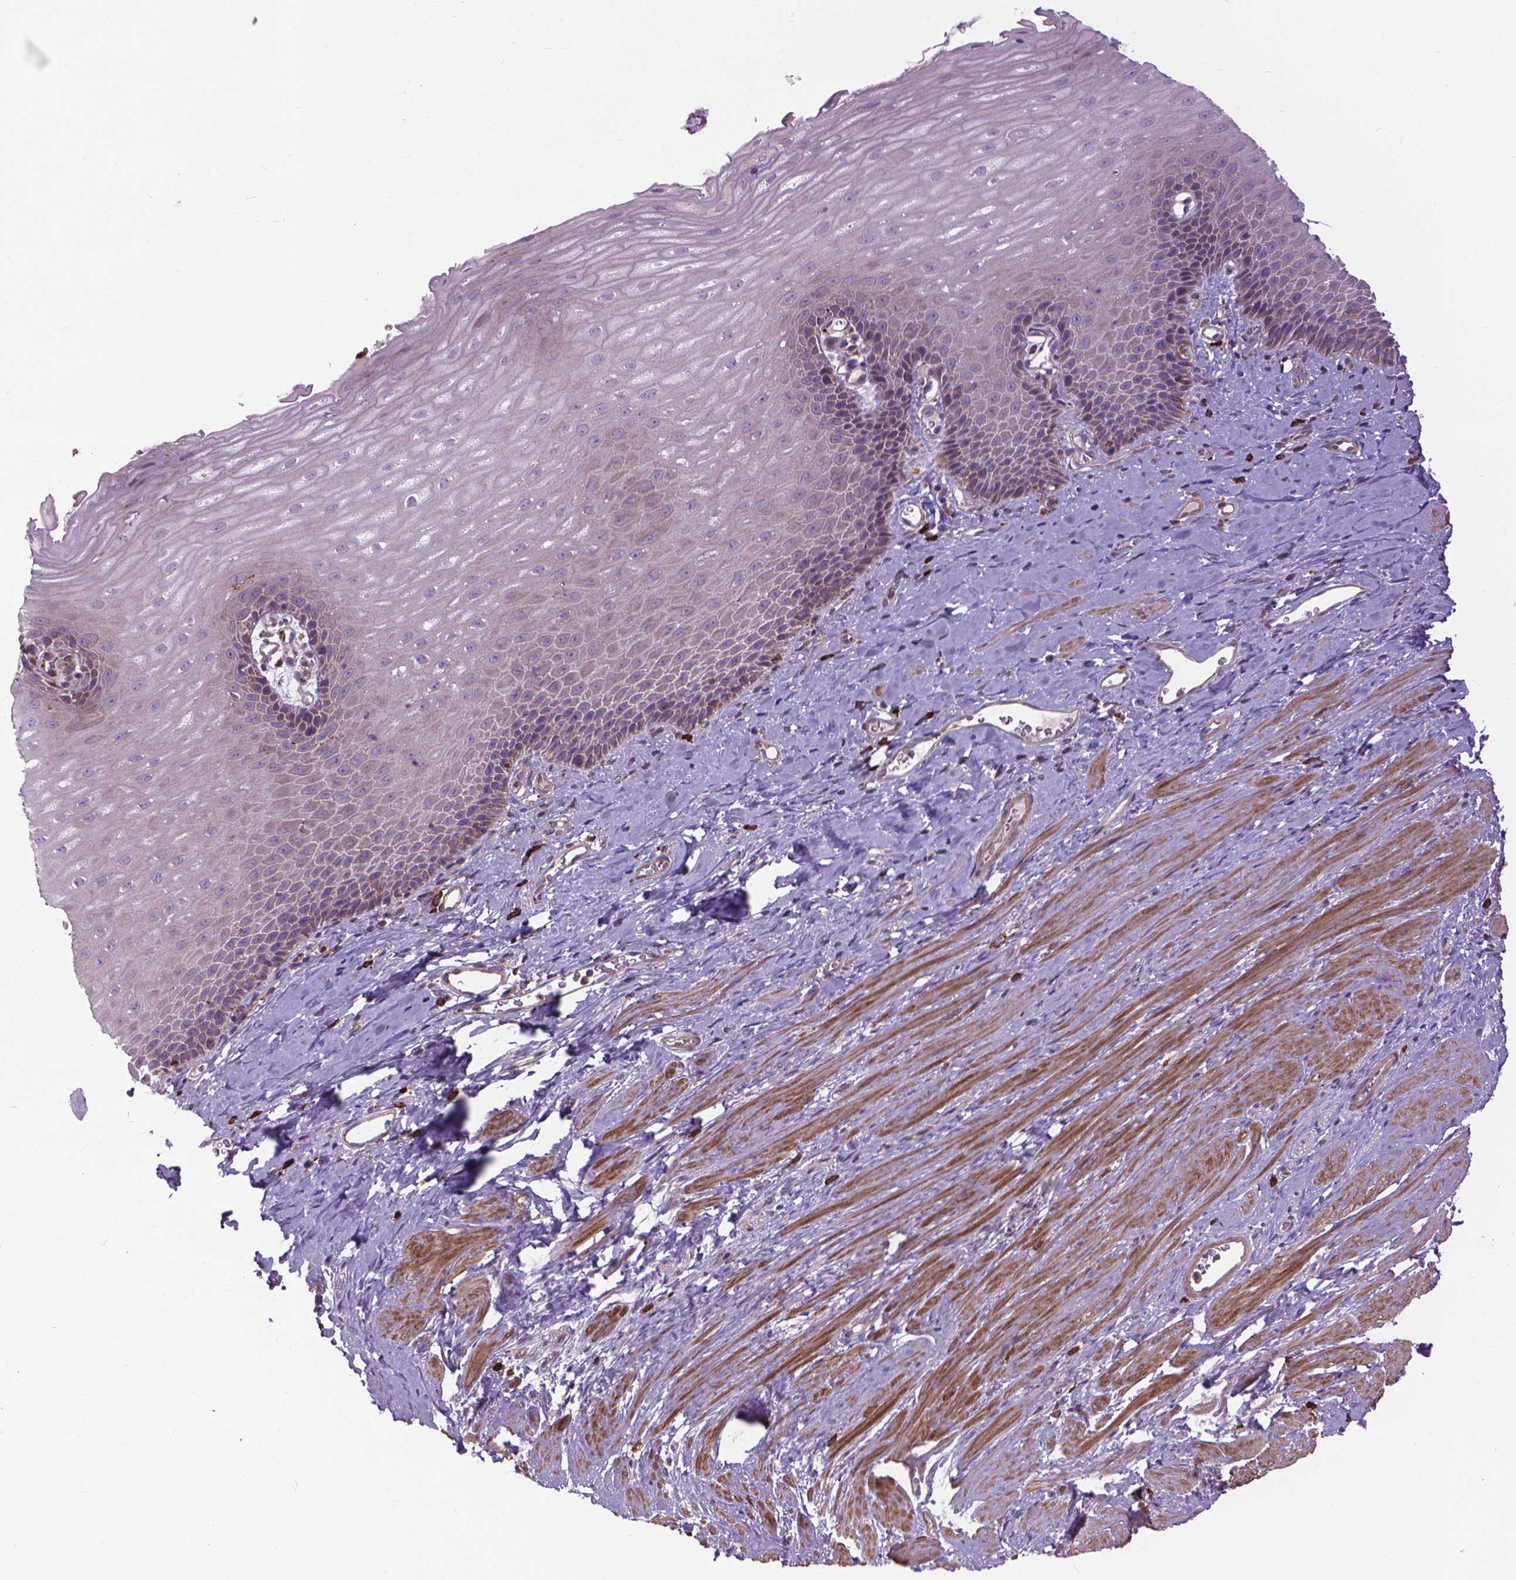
{"staining": {"intensity": "weak", "quantity": "<25%", "location": "cytoplasmic/membranous"}, "tissue": "esophagus", "cell_type": "Squamous epithelial cells", "image_type": "normal", "snomed": [{"axis": "morphology", "description": "Normal tissue, NOS"}, {"axis": "topography", "description": "Esophagus"}], "caption": "A photomicrograph of esophagus stained for a protein shows no brown staining in squamous epithelial cells.", "gene": "MYH14", "patient": {"sex": "male", "age": 64}}